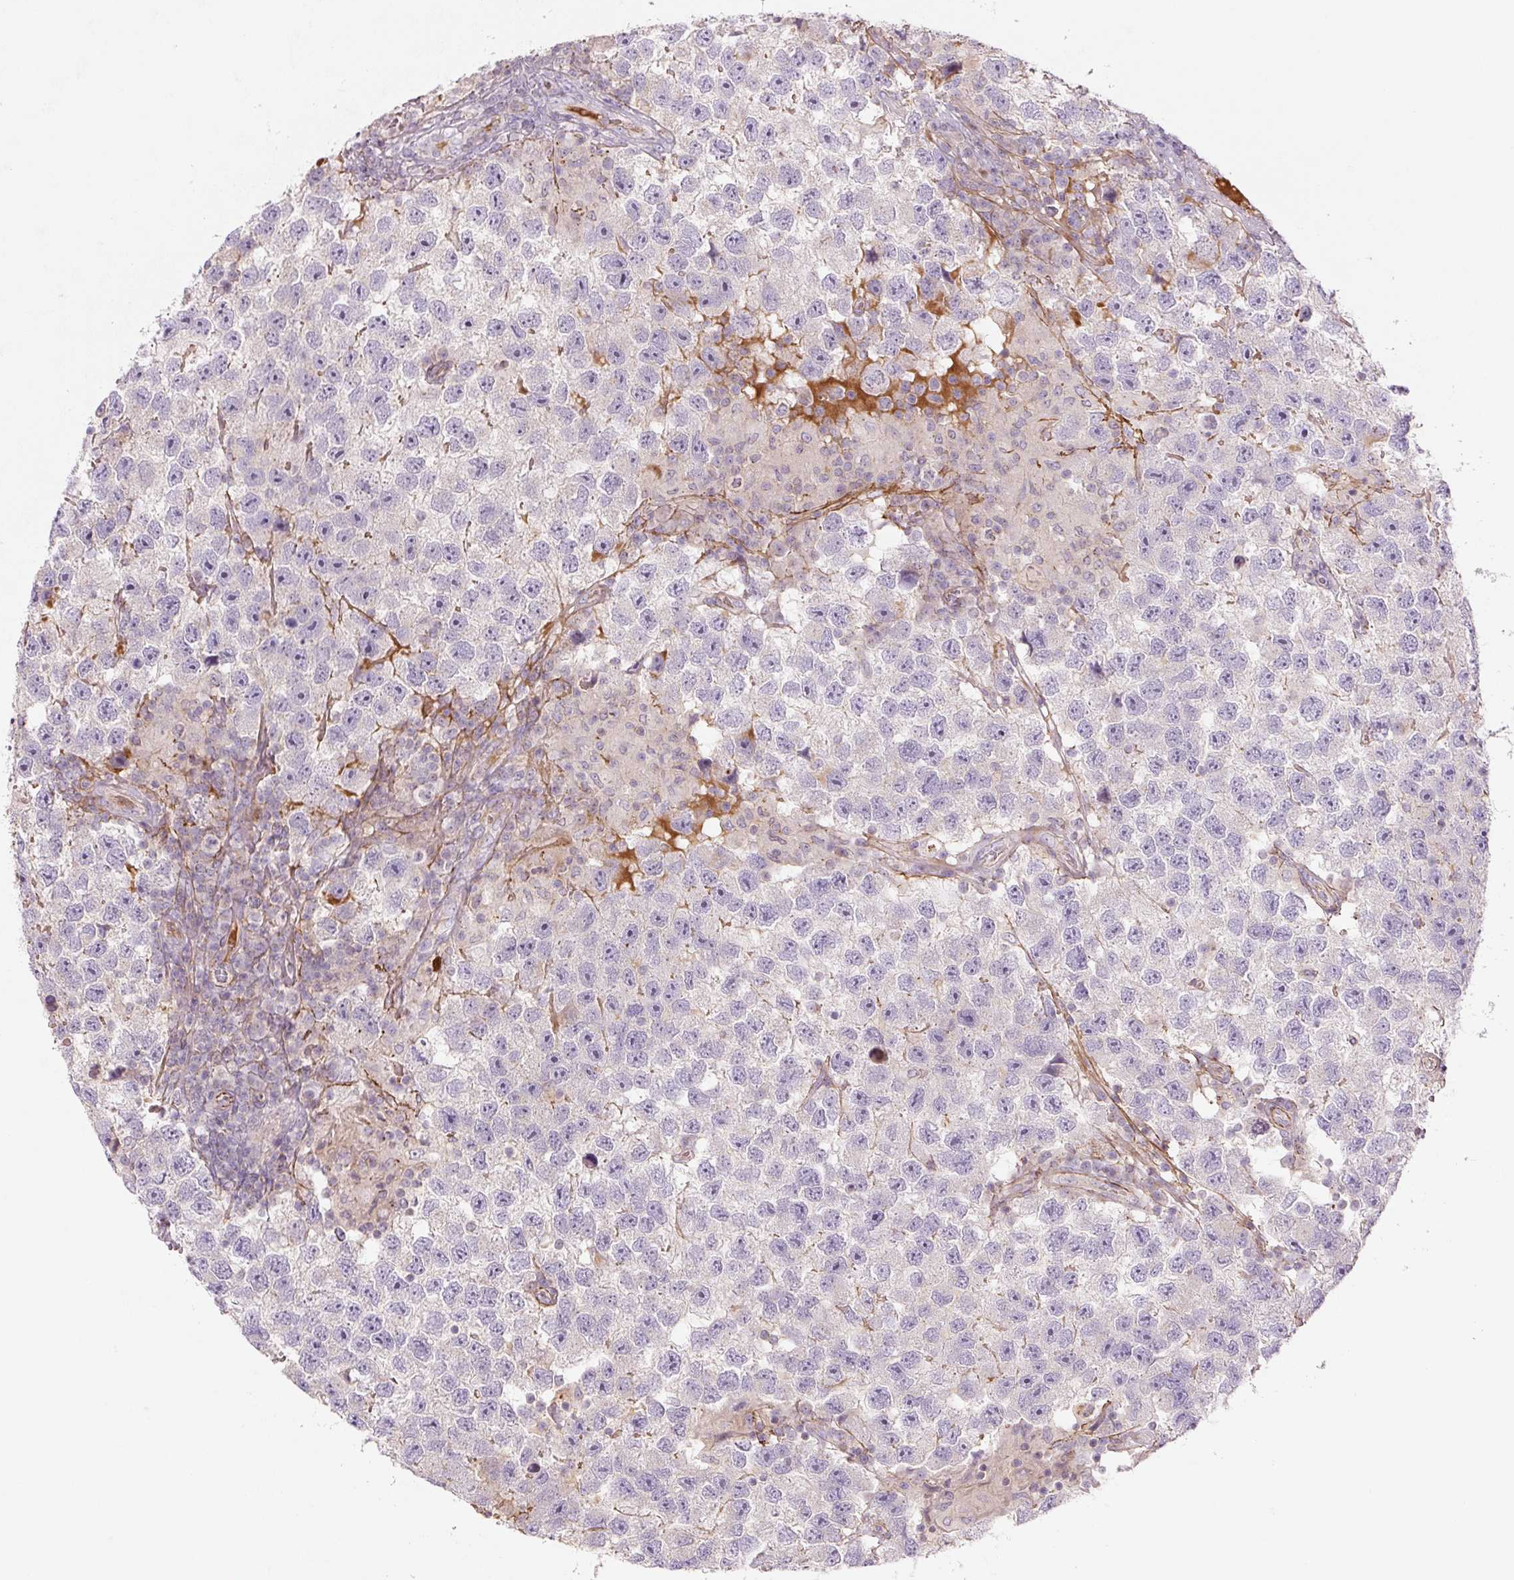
{"staining": {"intensity": "negative", "quantity": "none", "location": "none"}, "tissue": "testis cancer", "cell_type": "Tumor cells", "image_type": "cancer", "snomed": [{"axis": "morphology", "description": "Seminoma, NOS"}, {"axis": "topography", "description": "Testis"}], "caption": "Tumor cells are negative for protein expression in human testis cancer.", "gene": "CCNI2", "patient": {"sex": "male", "age": 26}}